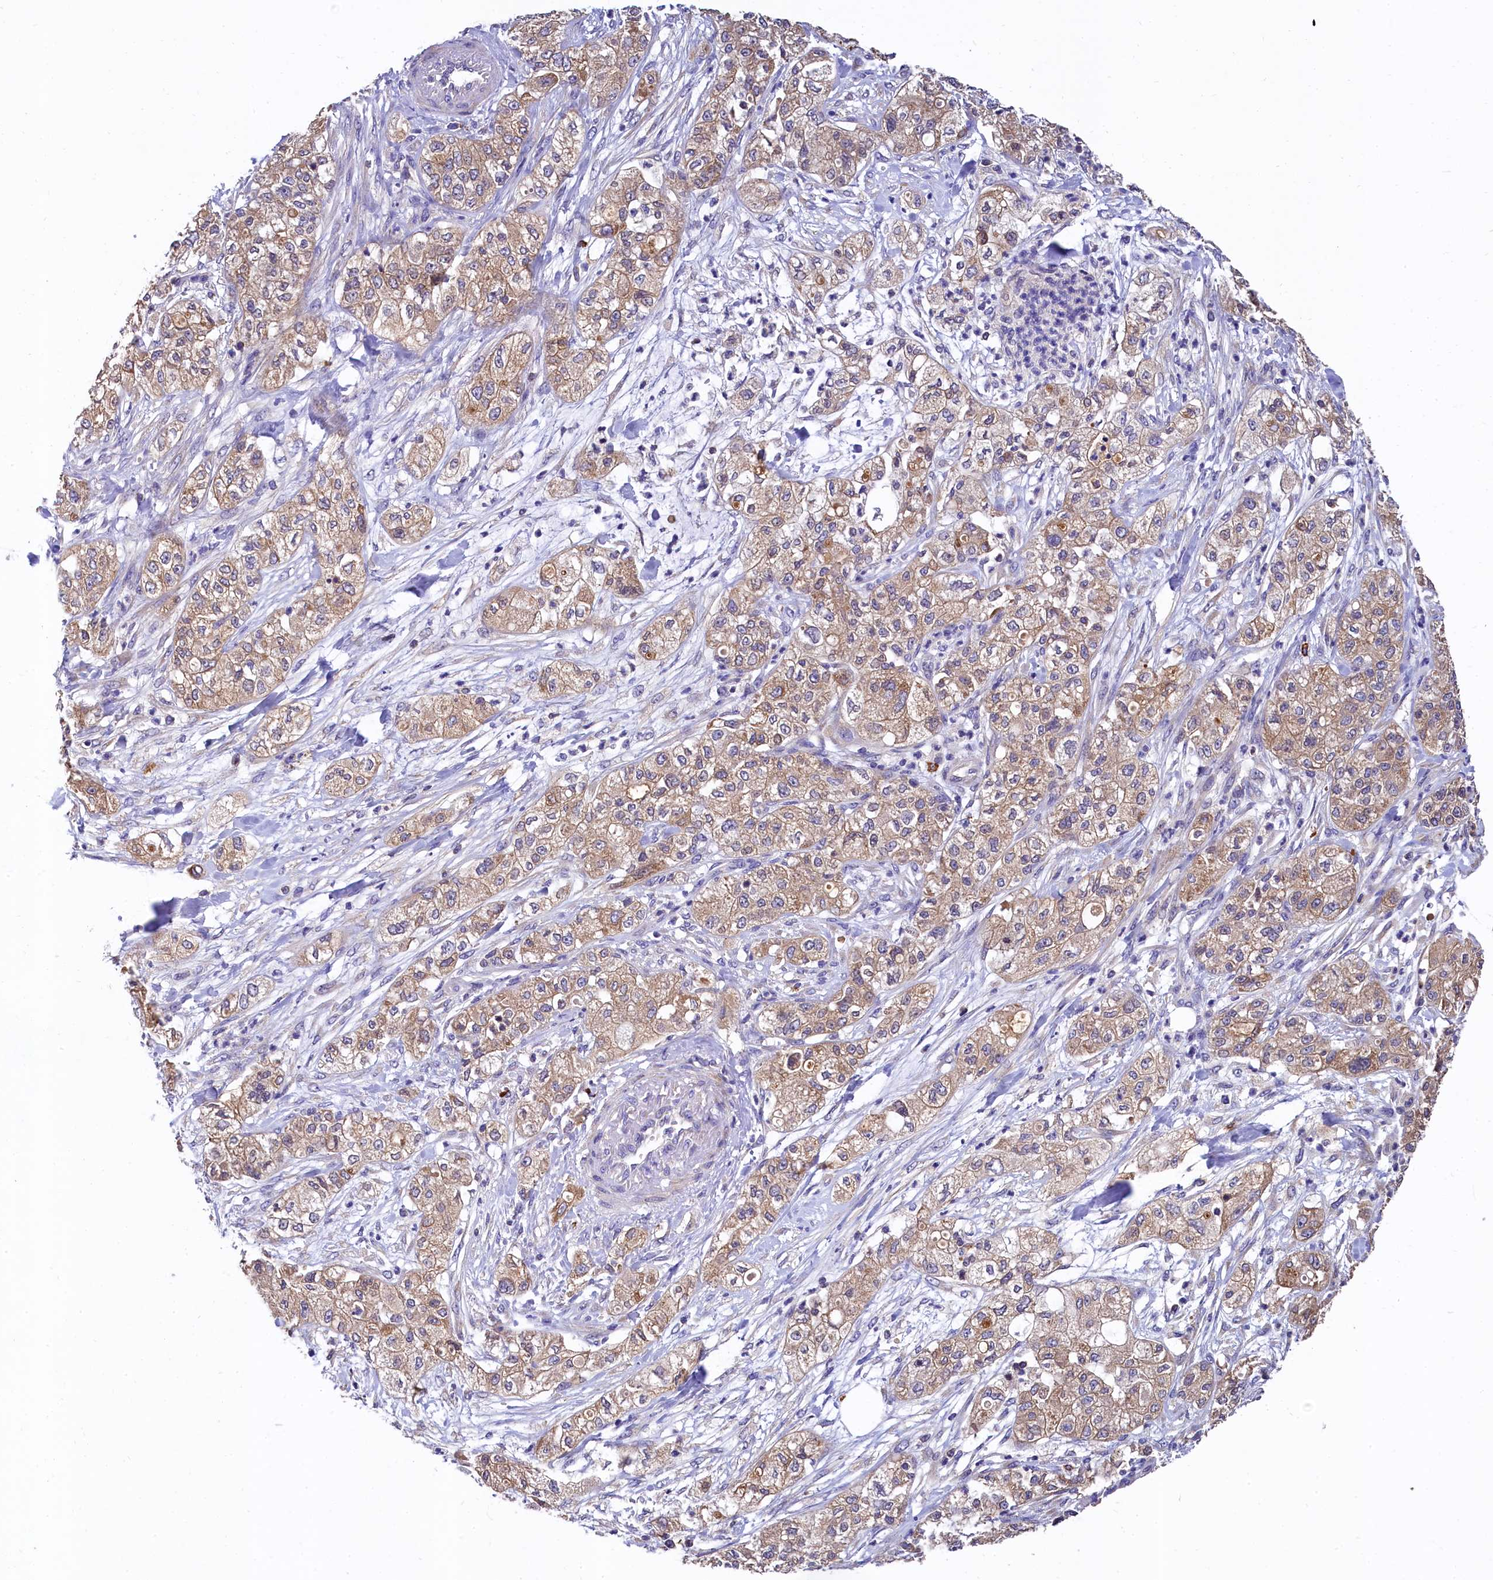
{"staining": {"intensity": "weak", "quantity": ">75%", "location": "cytoplasmic/membranous"}, "tissue": "pancreatic cancer", "cell_type": "Tumor cells", "image_type": "cancer", "snomed": [{"axis": "morphology", "description": "Adenocarcinoma, NOS"}, {"axis": "topography", "description": "Pancreas"}], "caption": "Immunohistochemical staining of human pancreatic cancer (adenocarcinoma) demonstrates low levels of weak cytoplasmic/membranous protein positivity in about >75% of tumor cells. Nuclei are stained in blue.", "gene": "EPS8L2", "patient": {"sex": "female", "age": 78}}